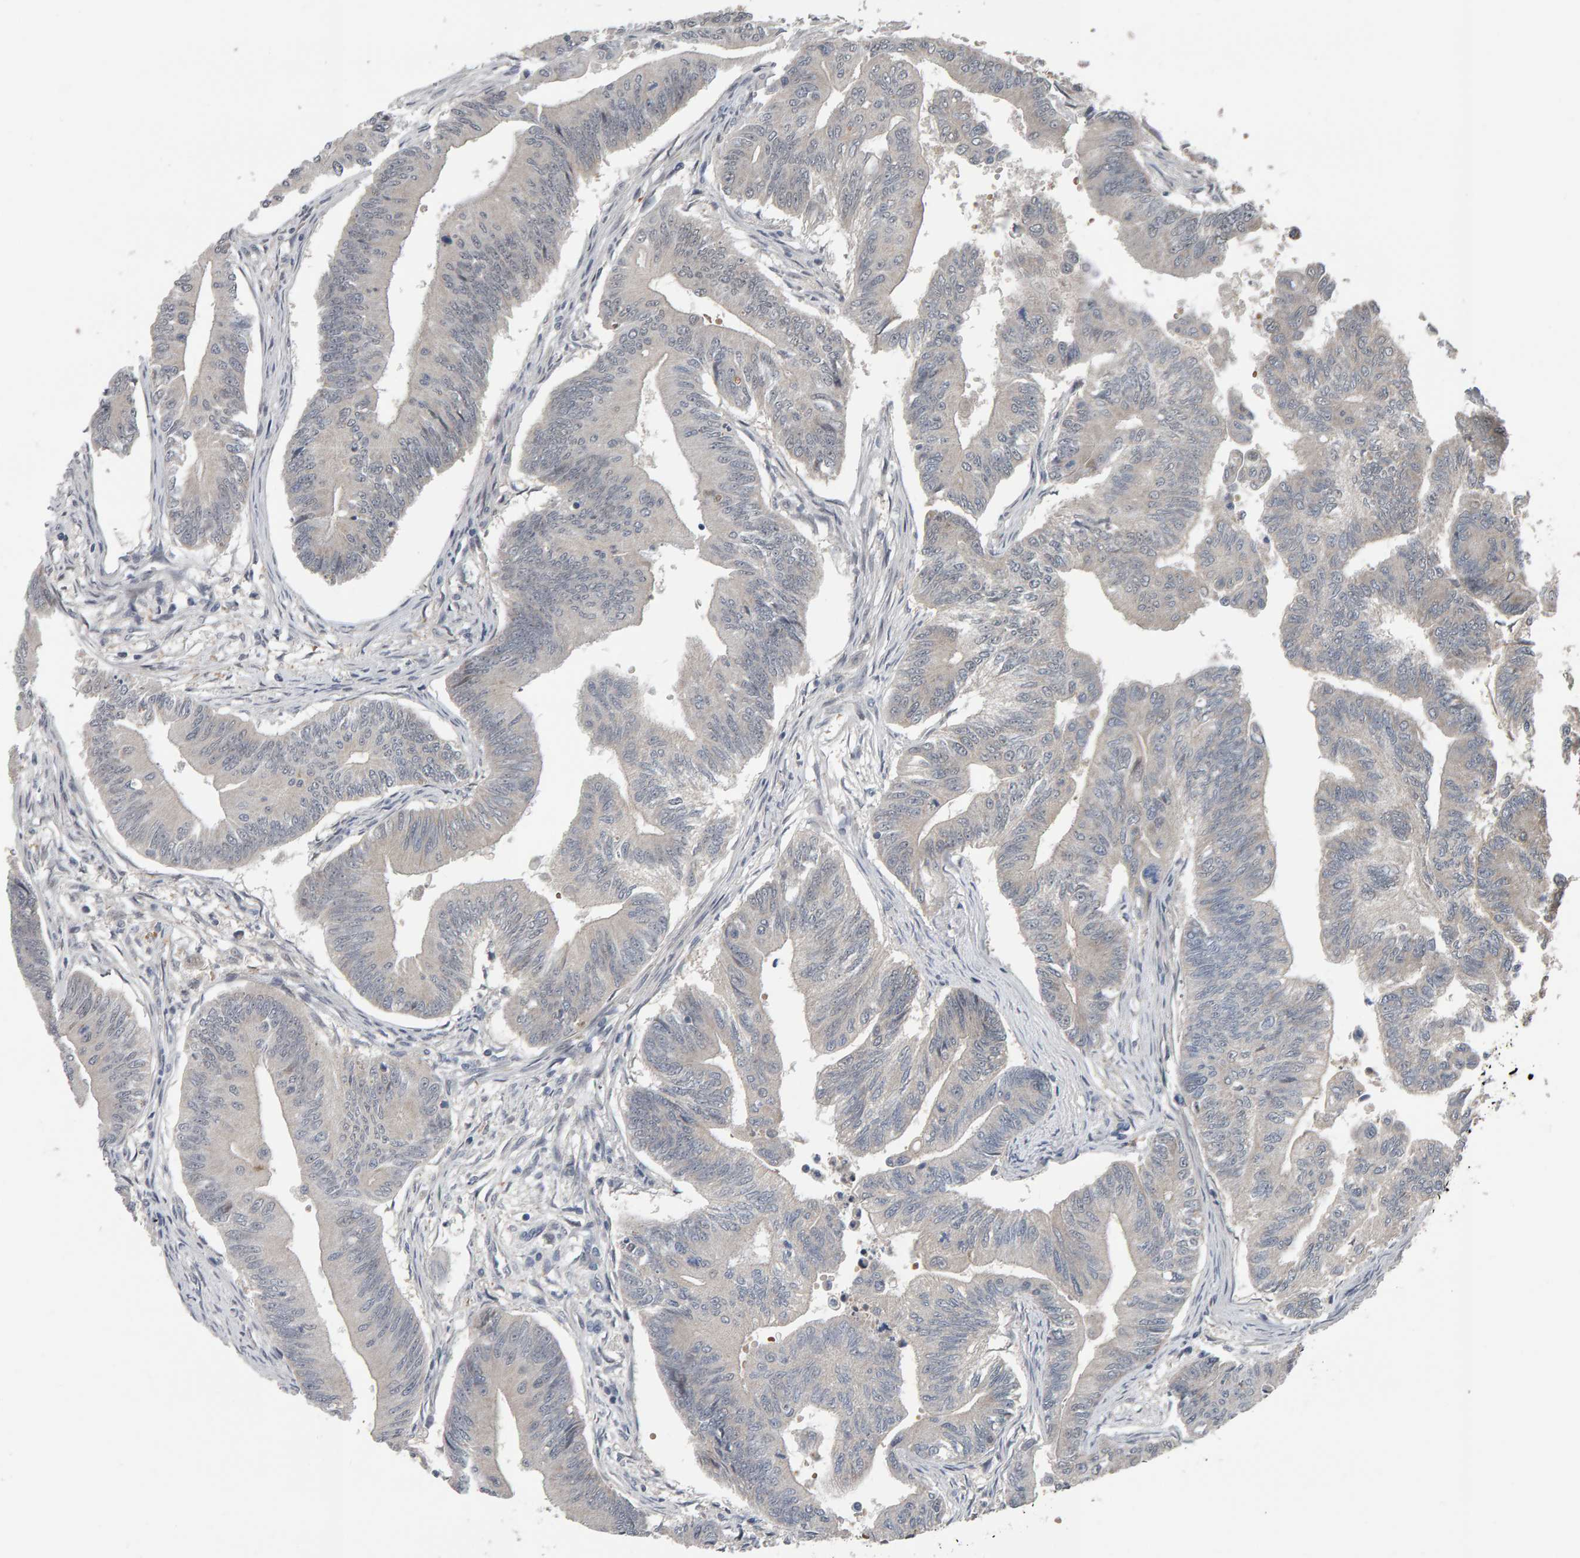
{"staining": {"intensity": "negative", "quantity": "none", "location": "none"}, "tissue": "colorectal cancer", "cell_type": "Tumor cells", "image_type": "cancer", "snomed": [{"axis": "morphology", "description": "Adenoma, NOS"}, {"axis": "morphology", "description": "Adenocarcinoma, NOS"}, {"axis": "topography", "description": "Colon"}], "caption": "The micrograph reveals no significant positivity in tumor cells of adenoma (colorectal).", "gene": "COASY", "patient": {"sex": "male", "age": 79}}